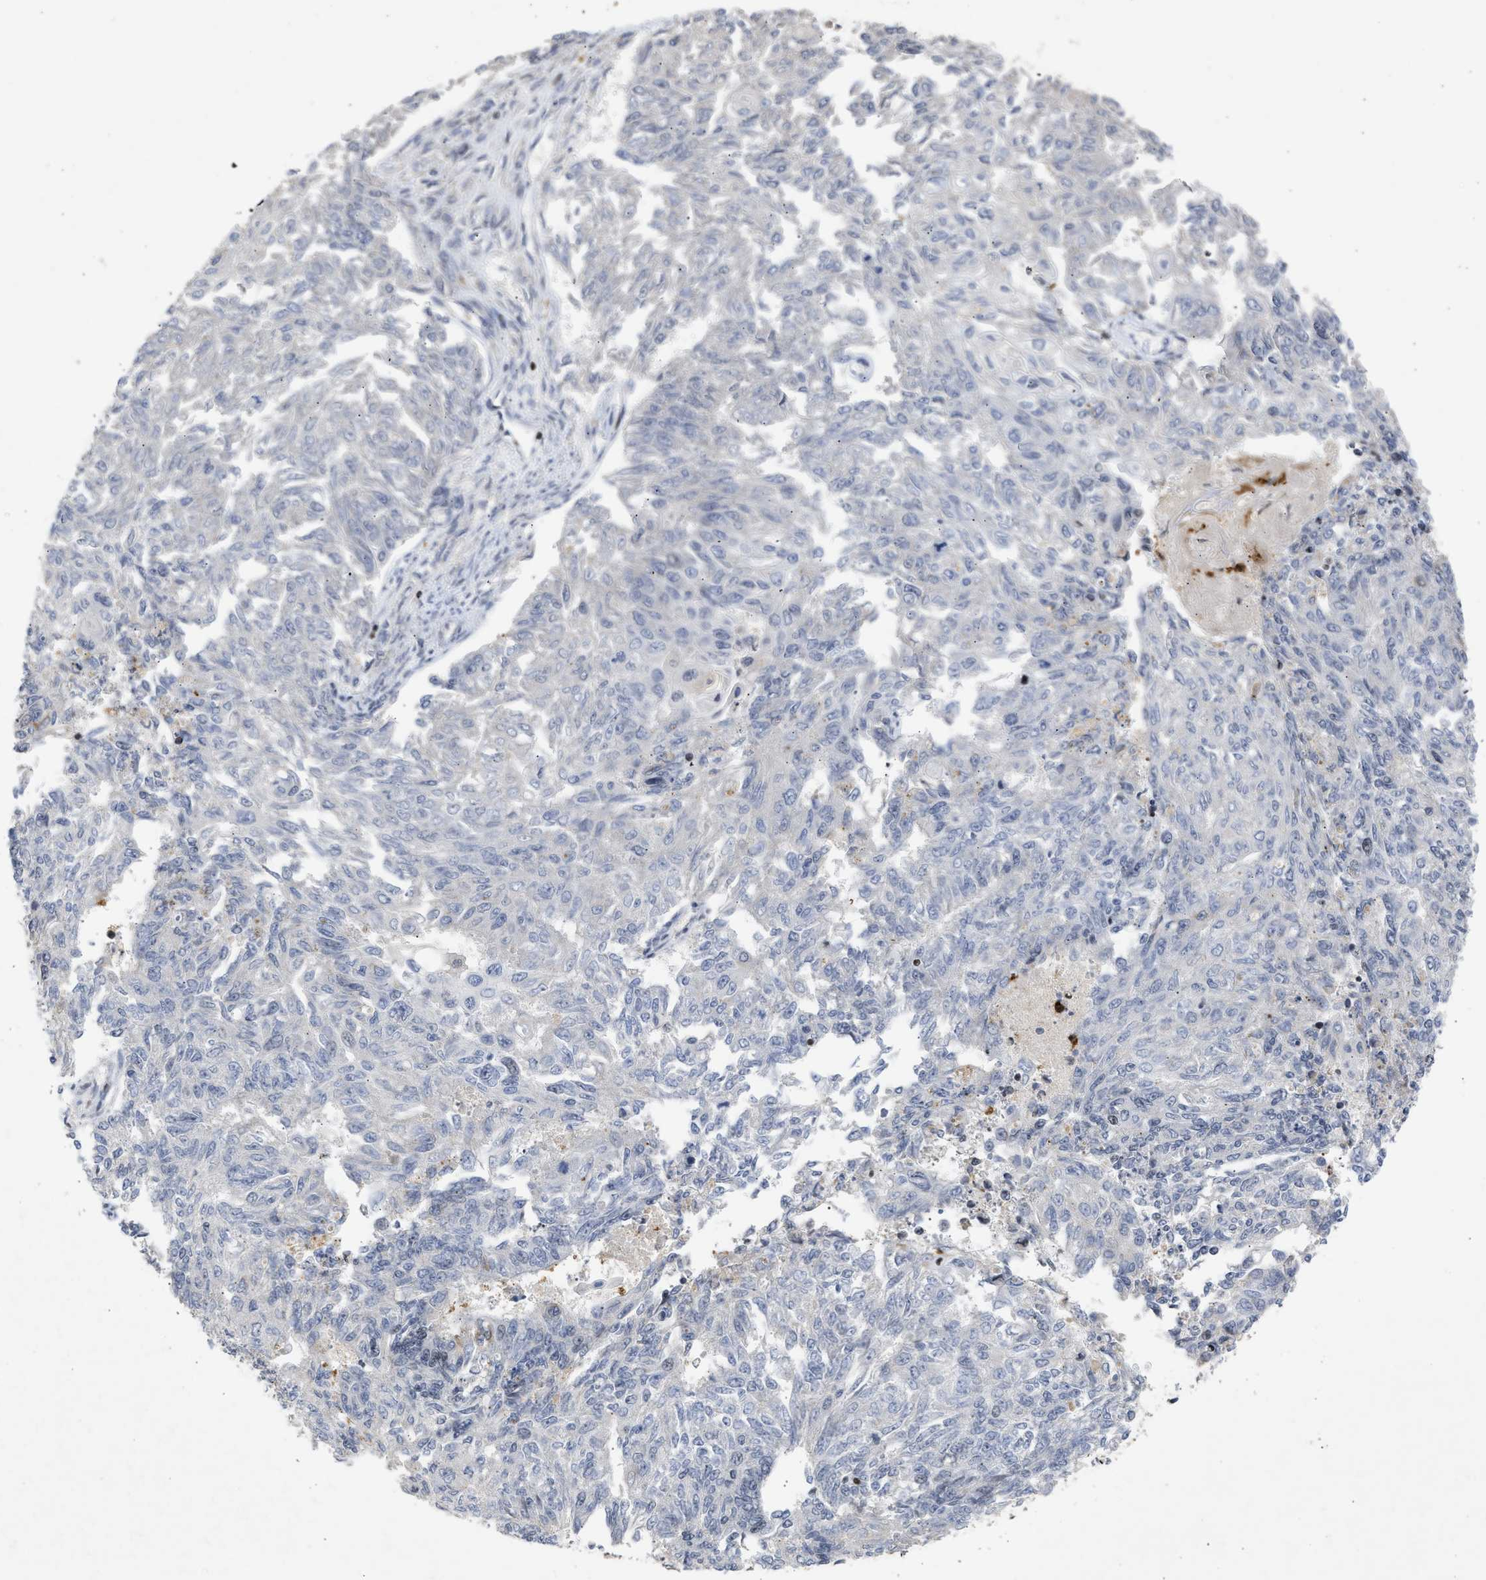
{"staining": {"intensity": "negative", "quantity": "none", "location": "none"}, "tissue": "endometrial cancer", "cell_type": "Tumor cells", "image_type": "cancer", "snomed": [{"axis": "morphology", "description": "Adenocarcinoma, NOS"}, {"axis": "topography", "description": "Endometrium"}], "caption": "This photomicrograph is of endometrial cancer stained with immunohistochemistry to label a protein in brown with the nuclei are counter-stained blue. There is no staining in tumor cells.", "gene": "ENSG00000142539", "patient": {"sex": "female", "age": 32}}